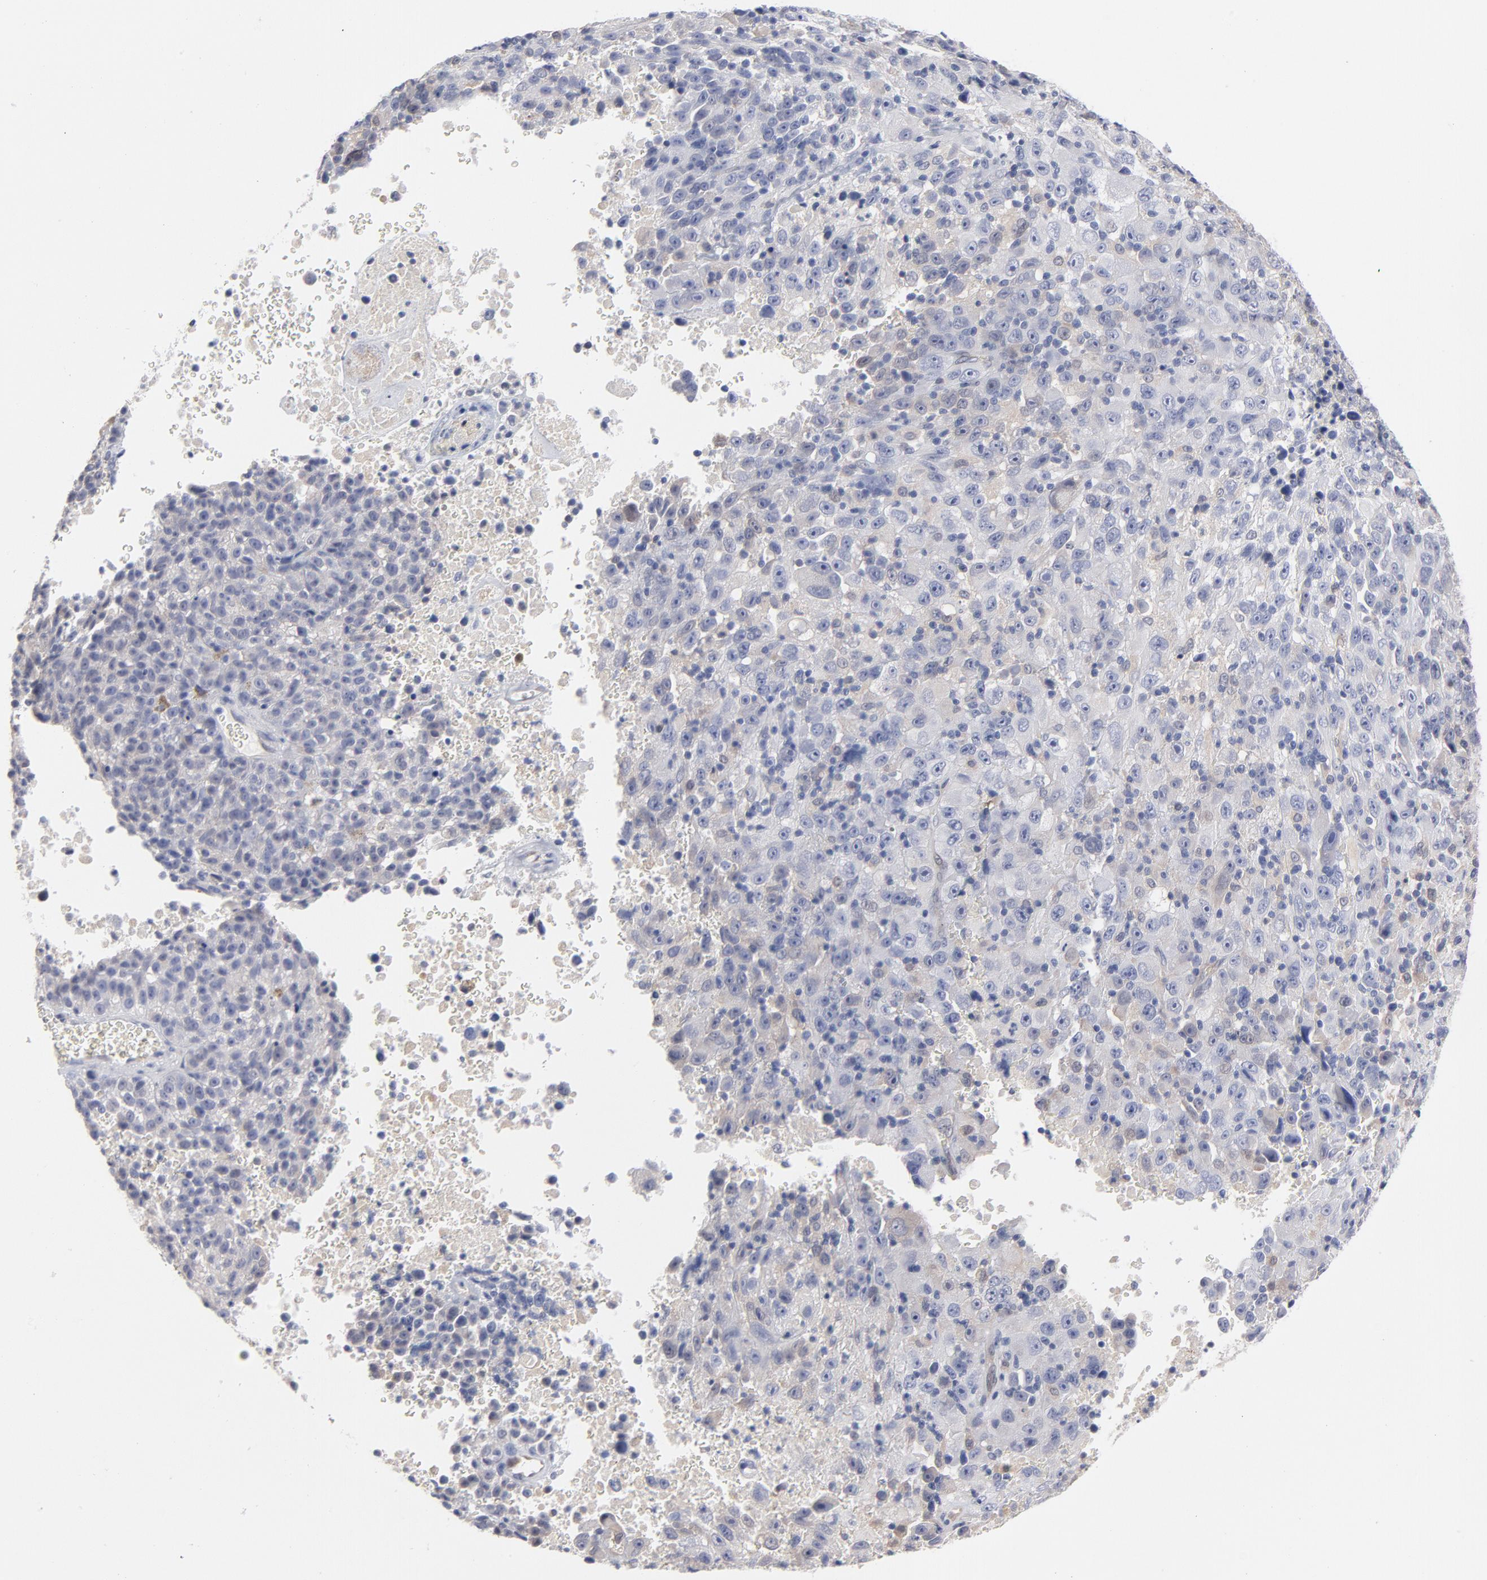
{"staining": {"intensity": "negative", "quantity": "none", "location": "none"}, "tissue": "melanoma", "cell_type": "Tumor cells", "image_type": "cancer", "snomed": [{"axis": "morphology", "description": "Malignant melanoma, Metastatic site"}, {"axis": "topography", "description": "Cerebral cortex"}], "caption": "Immunohistochemistry (IHC) image of human malignant melanoma (metastatic site) stained for a protein (brown), which exhibits no staining in tumor cells.", "gene": "ARRB1", "patient": {"sex": "female", "age": 52}}